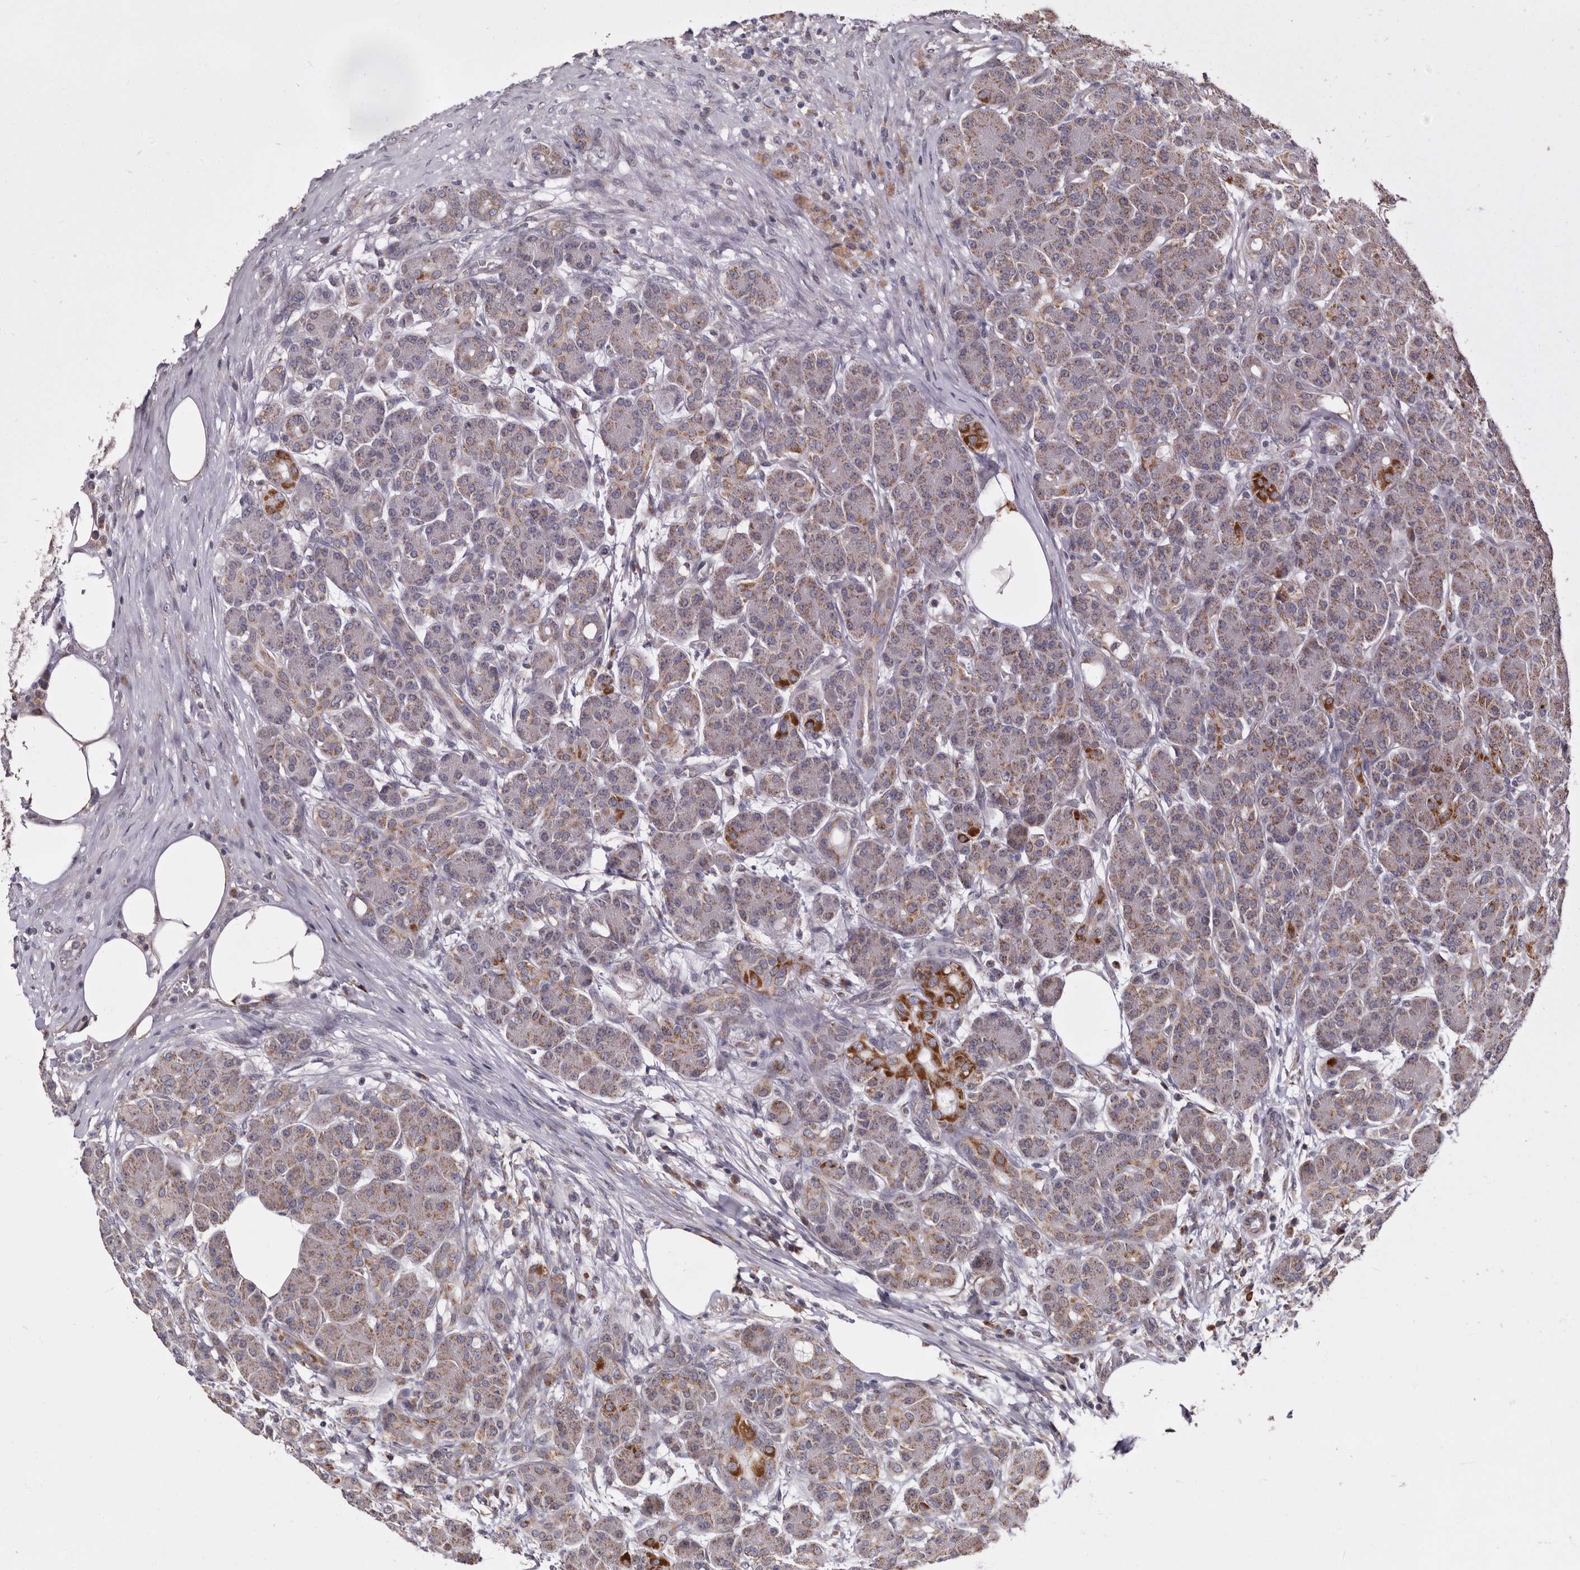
{"staining": {"intensity": "strong", "quantity": "<25%", "location": "cytoplasmic/membranous"}, "tissue": "pancreas", "cell_type": "Exocrine glandular cells", "image_type": "normal", "snomed": [{"axis": "morphology", "description": "Normal tissue, NOS"}, {"axis": "topography", "description": "Pancreas"}], "caption": "A medium amount of strong cytoplasmic/membranous positivity is seen in about <25% of exocrine glandular cells in normal pancreas.", "gene": "MRPL18", "patient": {"sex": "male", "age": 63}}